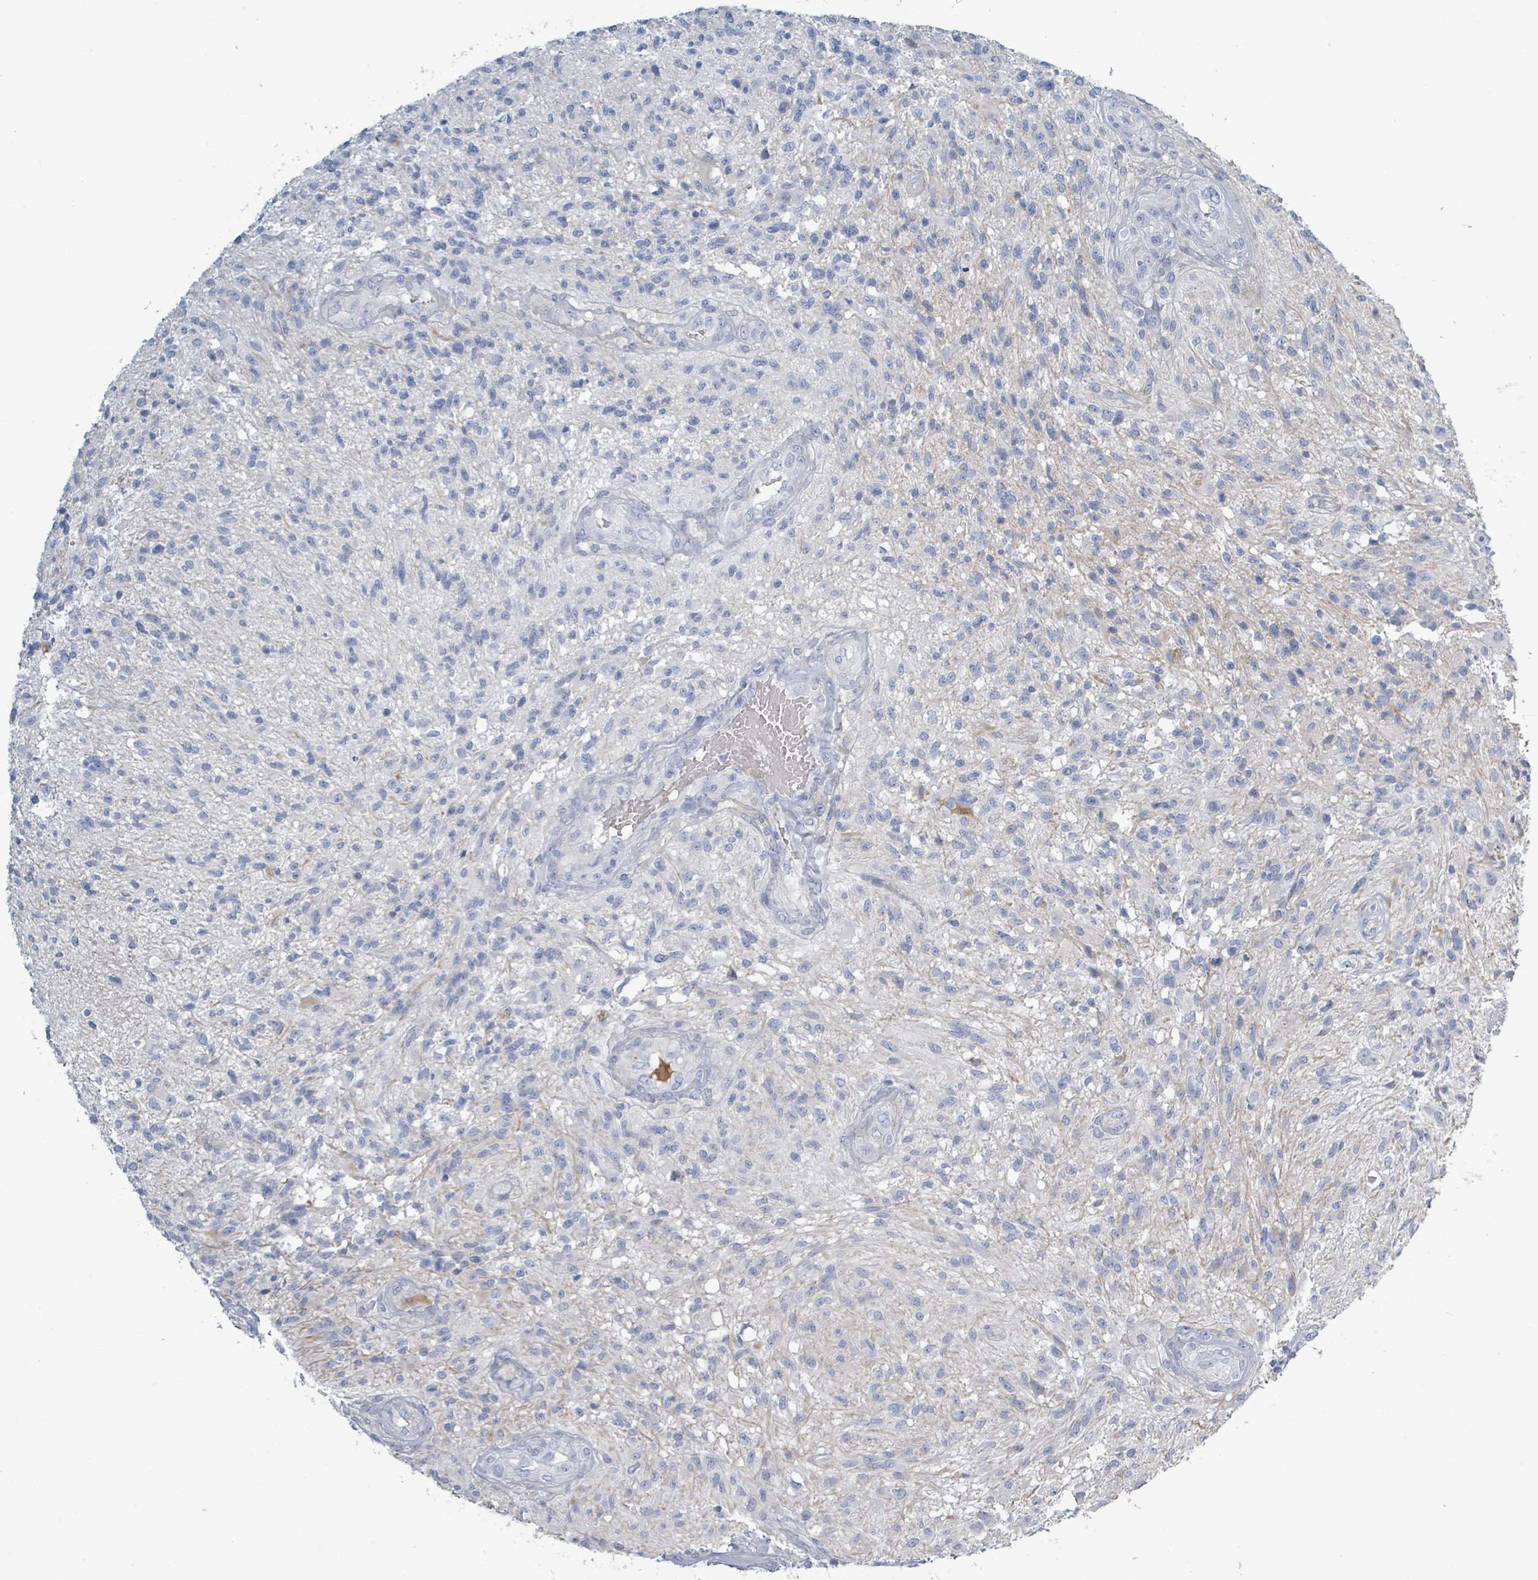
{"staining": {"intensity": "negative", "quantity": "none", "location": "none"}, "tissue": "glioma", "cell_type": "Tumor cells", "image_type": "cancer", "snomed": [{"axis": "morphology", "description": "Glioma, malignant, High grade"}, {"axis": "topography", "description": "Brain"}], "caption": "Protein analysis of malignant glioma (high-grade) exhibits no significant expression in tumor cells.", "gene": "RAB33B", "patient": {"sex": "male", "age": 56}}